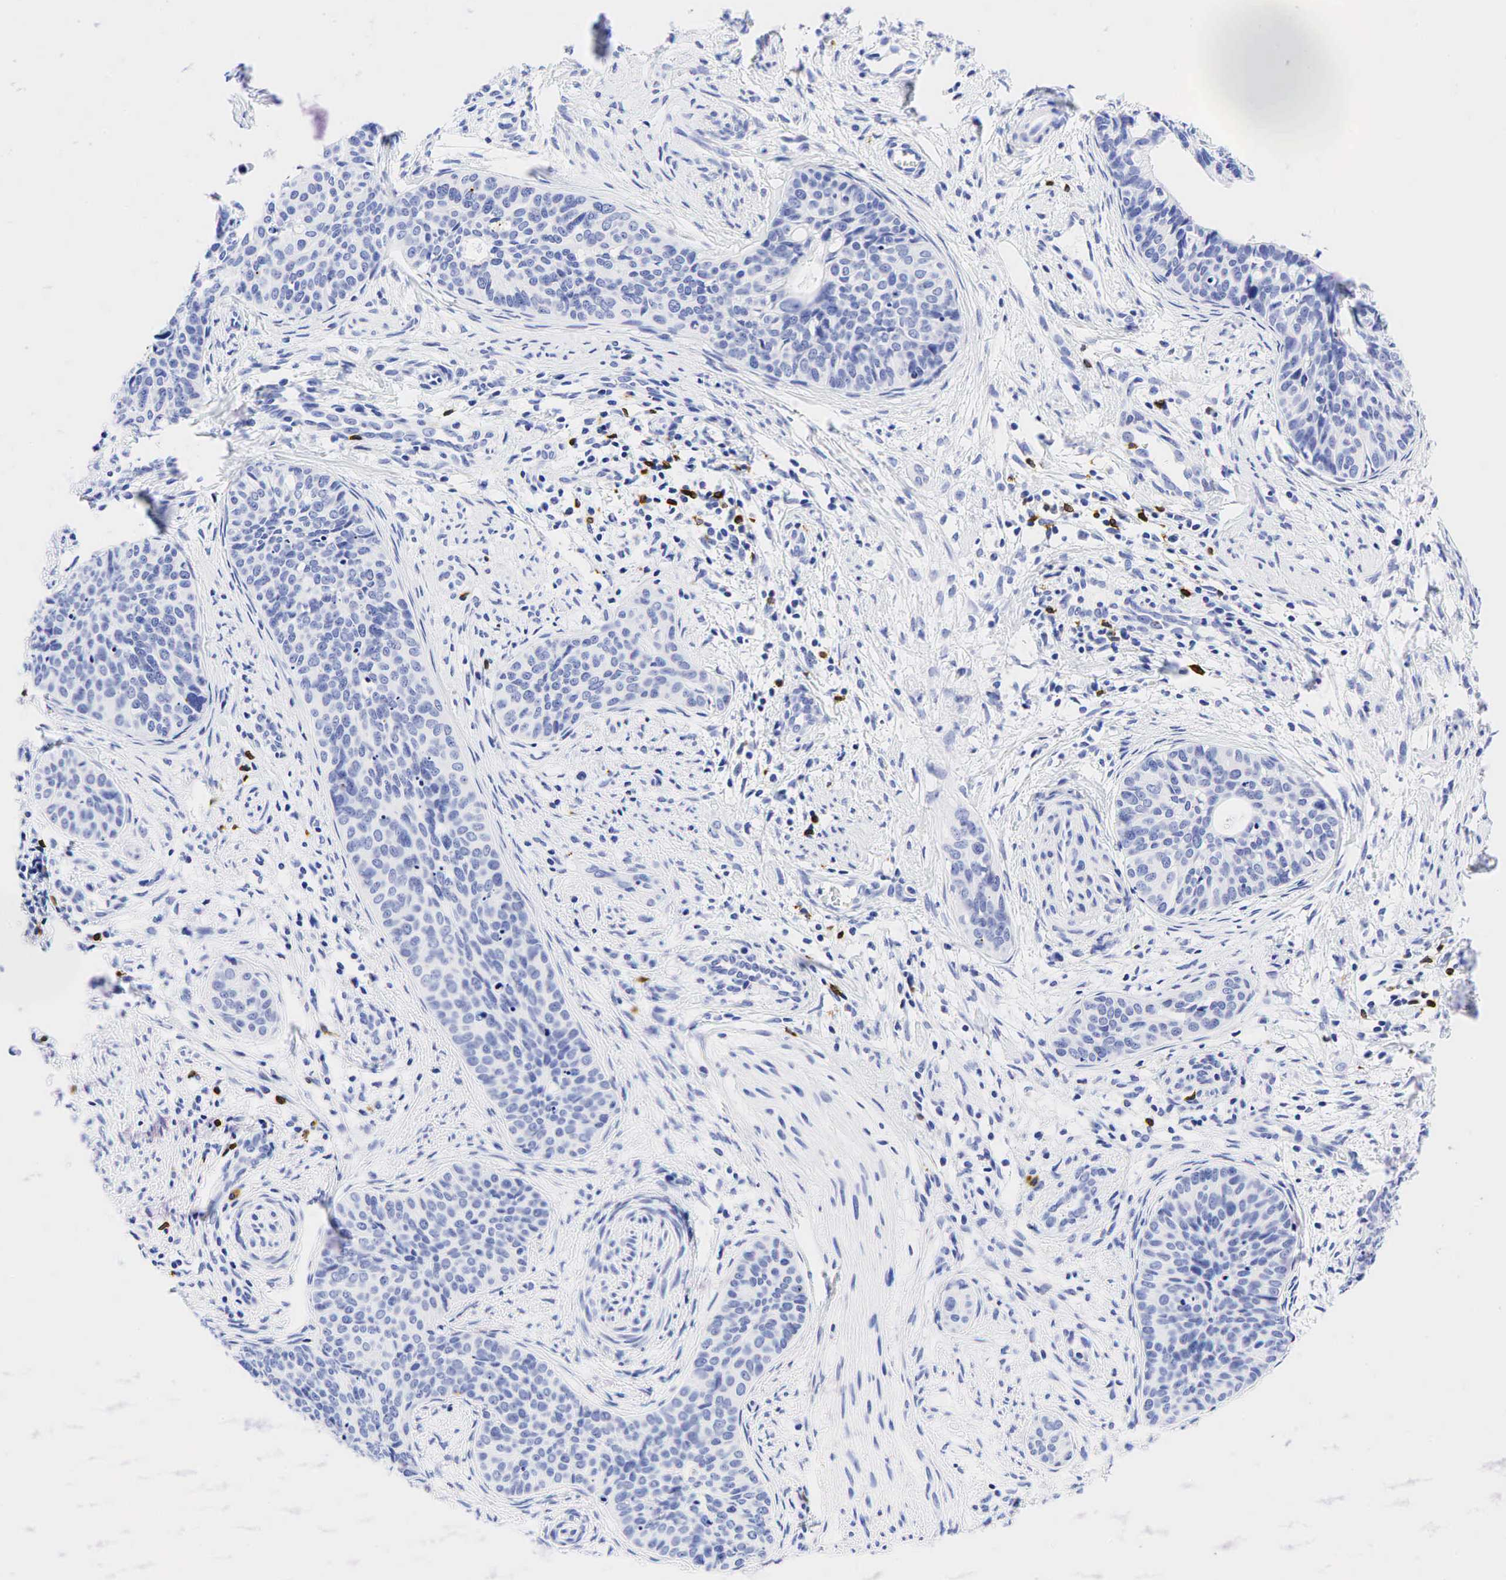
{"staining": {"intensity": "negative", "quantity": "none", "location": "none"}, "tissue": "cervical cancer", "cell_type": "Tumor cells", "image_type": "cancer", "snomed": [{"axis": "morphology", "description": "Squamous cell carcinoma, NOS"}, {"axis": "topography", "description": "Cervix"}], "caption": "IHC micrograph of neoplastic tissue: cervical cancer stained with DAB (3,3'-diaminobenzidine) demonstrates no significant protein positivity in tumor cells.", "gene": "CD79A", "patient": {"sex": "female", "age": 34}}